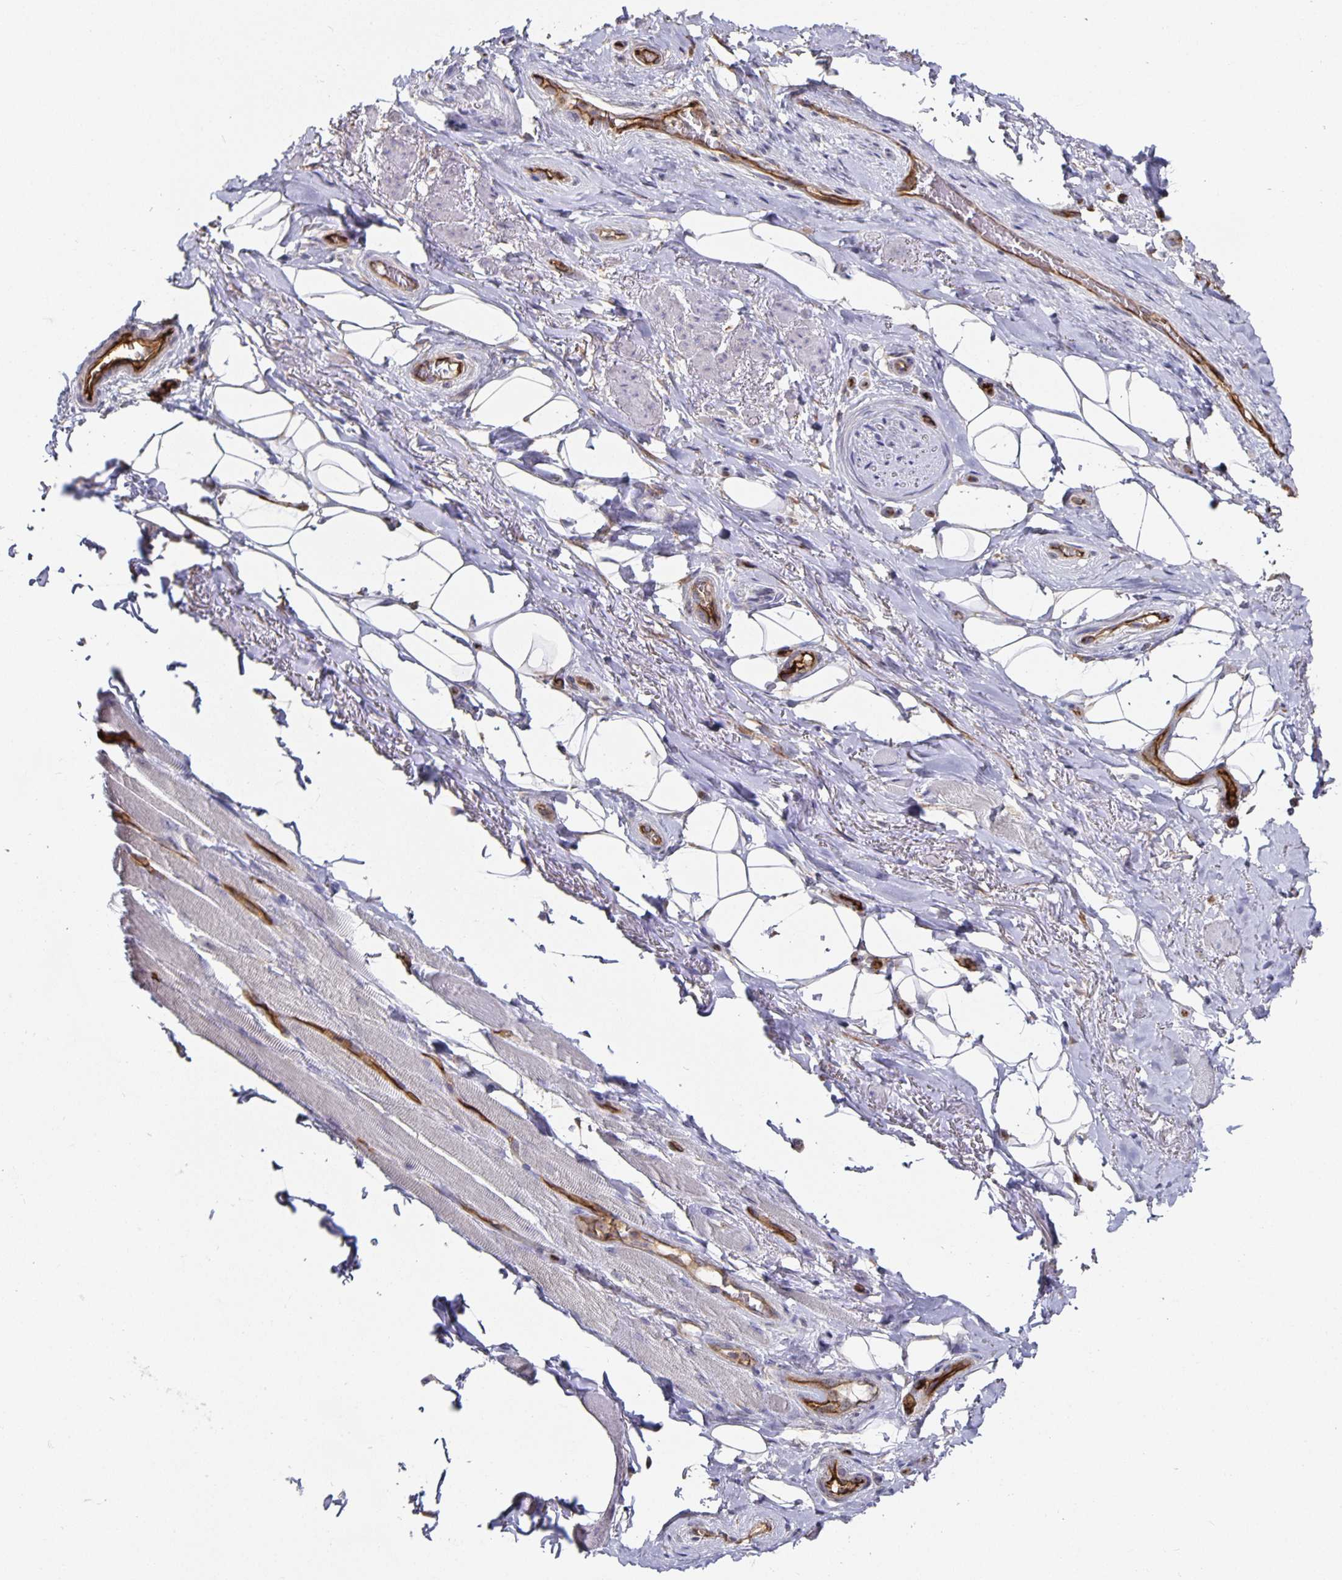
{"staining": {"intensity": "negative", "quantity": "none", "location": "none"}, "tissue": "adipose tissue", "cell_type": "Adipocytes", "image_type": "normal", "snomed": [{"axis": "morphology", "description": "Normal tissue, NOS"}, {"axis": "topography", "description": "Anal"}, {"axis": "topography", "description": "Peripheral nerve tissue"}], "caption": "Immunohistochemistry photomicrograph of benign human adipose tissue stained for a protein (brown), which exhibits no expression in adipocytes. Nuclei are stained in blue.", "gene": "PODXL", "patient": {"sex": "male", "age": 53}}